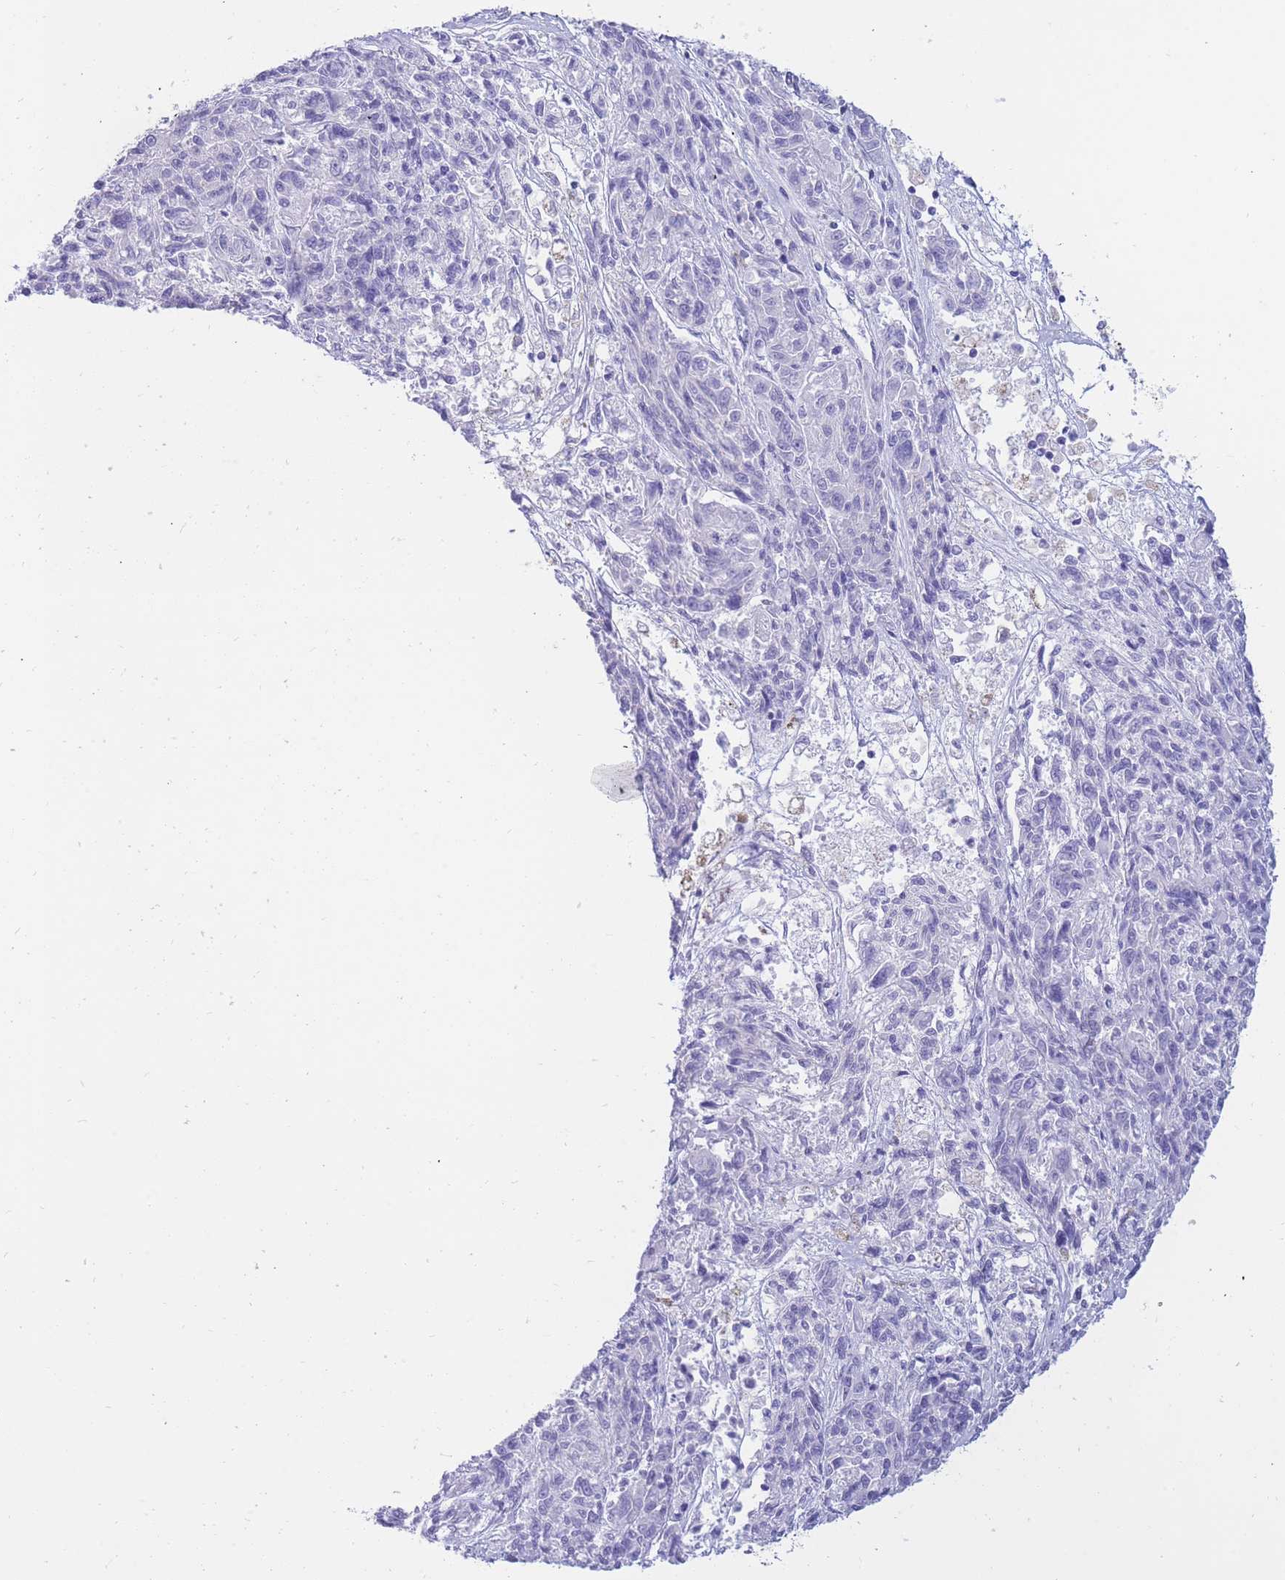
{"staining": {"intensity": "negative", "quantity": "none", "location": "none"}, "tissue": "melanoma", "cell_type": "Tumor cells", "image_type": "cancer", "snomed": [{"axis": "morphology", "description": "Malignant melanoma, NOS"}, {"axis": "topography", "description": "Skin"}], "caption": "A photomicrograph of human malignant melanoma is negative for staining in tumor cells. (IHC, brightfield microscopy, high magnification).", "gene": "SULT1A1", "patient": {"sex": "male", "age": 53}}